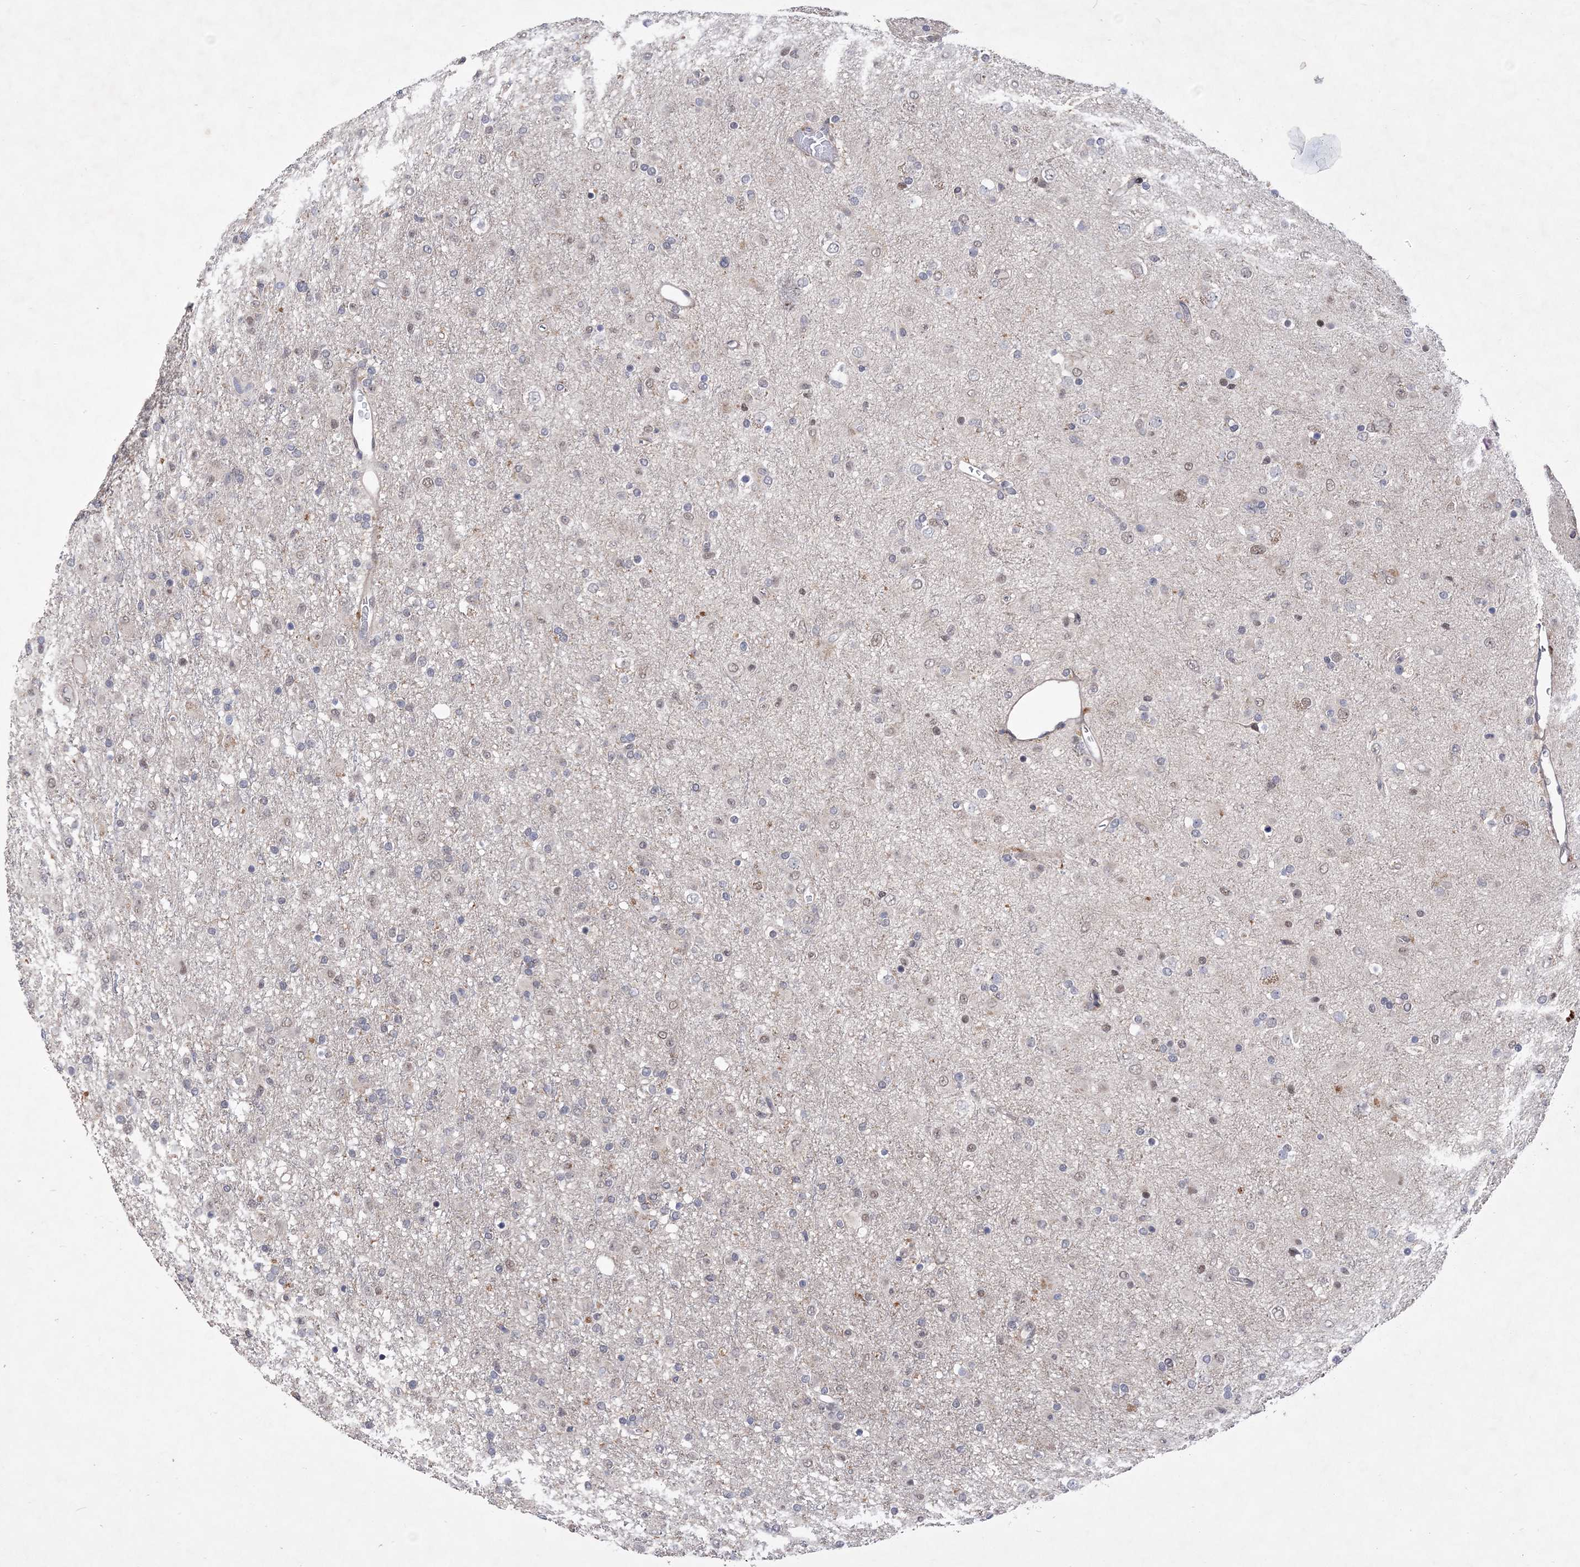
{"staining": {"intensity": "negative", "quantity": "none", "location": "none"}, "tissue": "glioma", "cell_type": "Tumor cells", "image_type": "cancer", "snomed": [{"axis": "morphology", "description": "Glioma, malignant, Low grade"}, {"axis": "topography", "description": "Brain"}], "caption": "High power microscopy photomicrograph of an immunohistochemistry (IHC) photomicrograph of glioma, revealing no significant positivity in tumor cells. The staining is performed using DAB (3,3'-diaminobenzidine) brown chromogen with nuclei counter-stained in using hematoxylin.", "gene": "BOD1L1", "patient": {"sex": "male", "age": 65}}